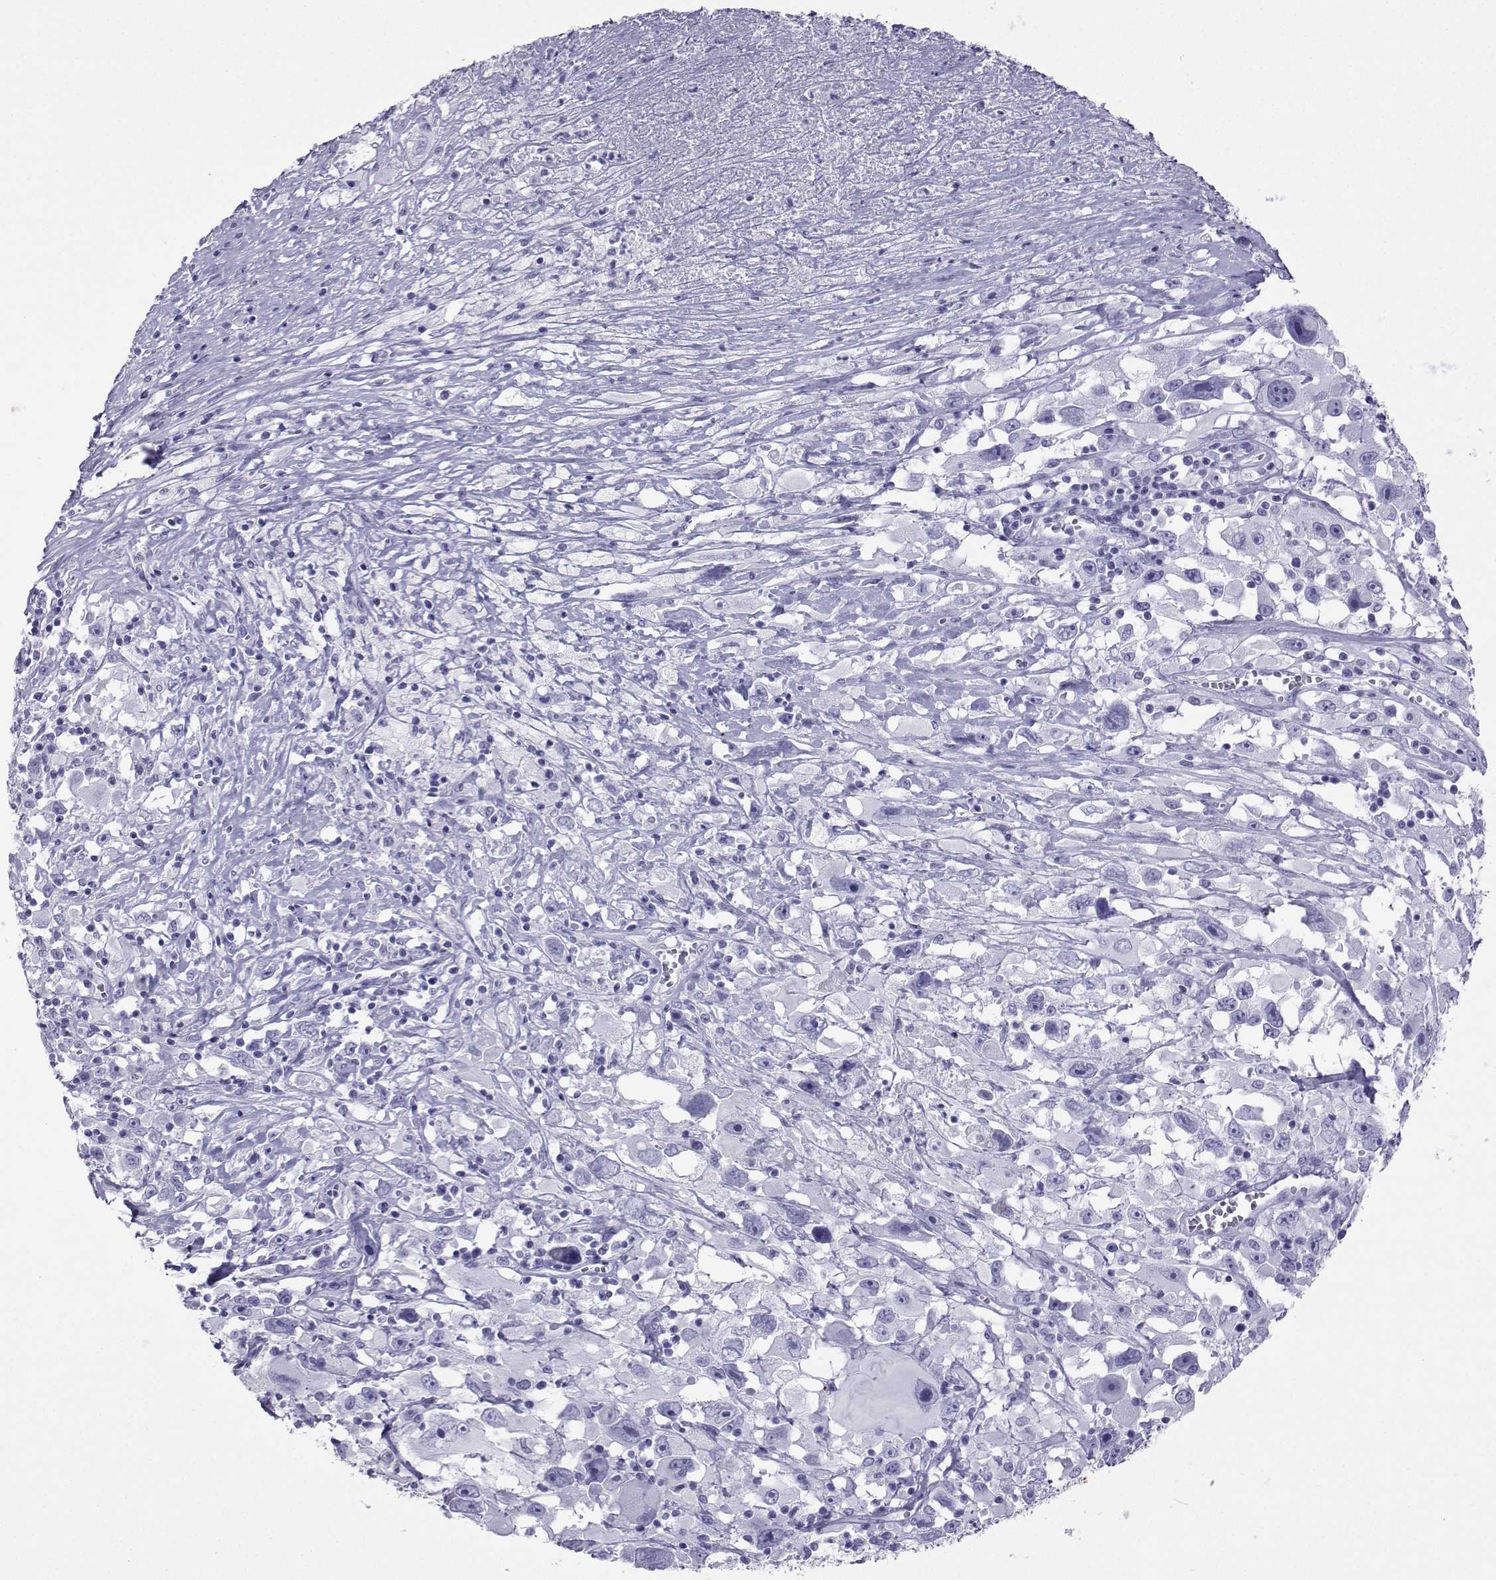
{"staining": {"intensity": "negative", "quantity": "none", "location": "none"}, "tissue": "melanoma", "cell_type": "Tumor cells", "image_type": "cancer", "snomed": [{"axis": "morphology", "description": "Malignant melanoma, Metastatic site"}, {"axis": "topography", "description": "Soft tissue"}], "caption": "This is an immunohistochemistry micrograph of human malignant melanoma (metastatic site). There is no expression in tumor cells.", "gene": "LORICRIN", "patient": {"sex": "male", "age": 50}}